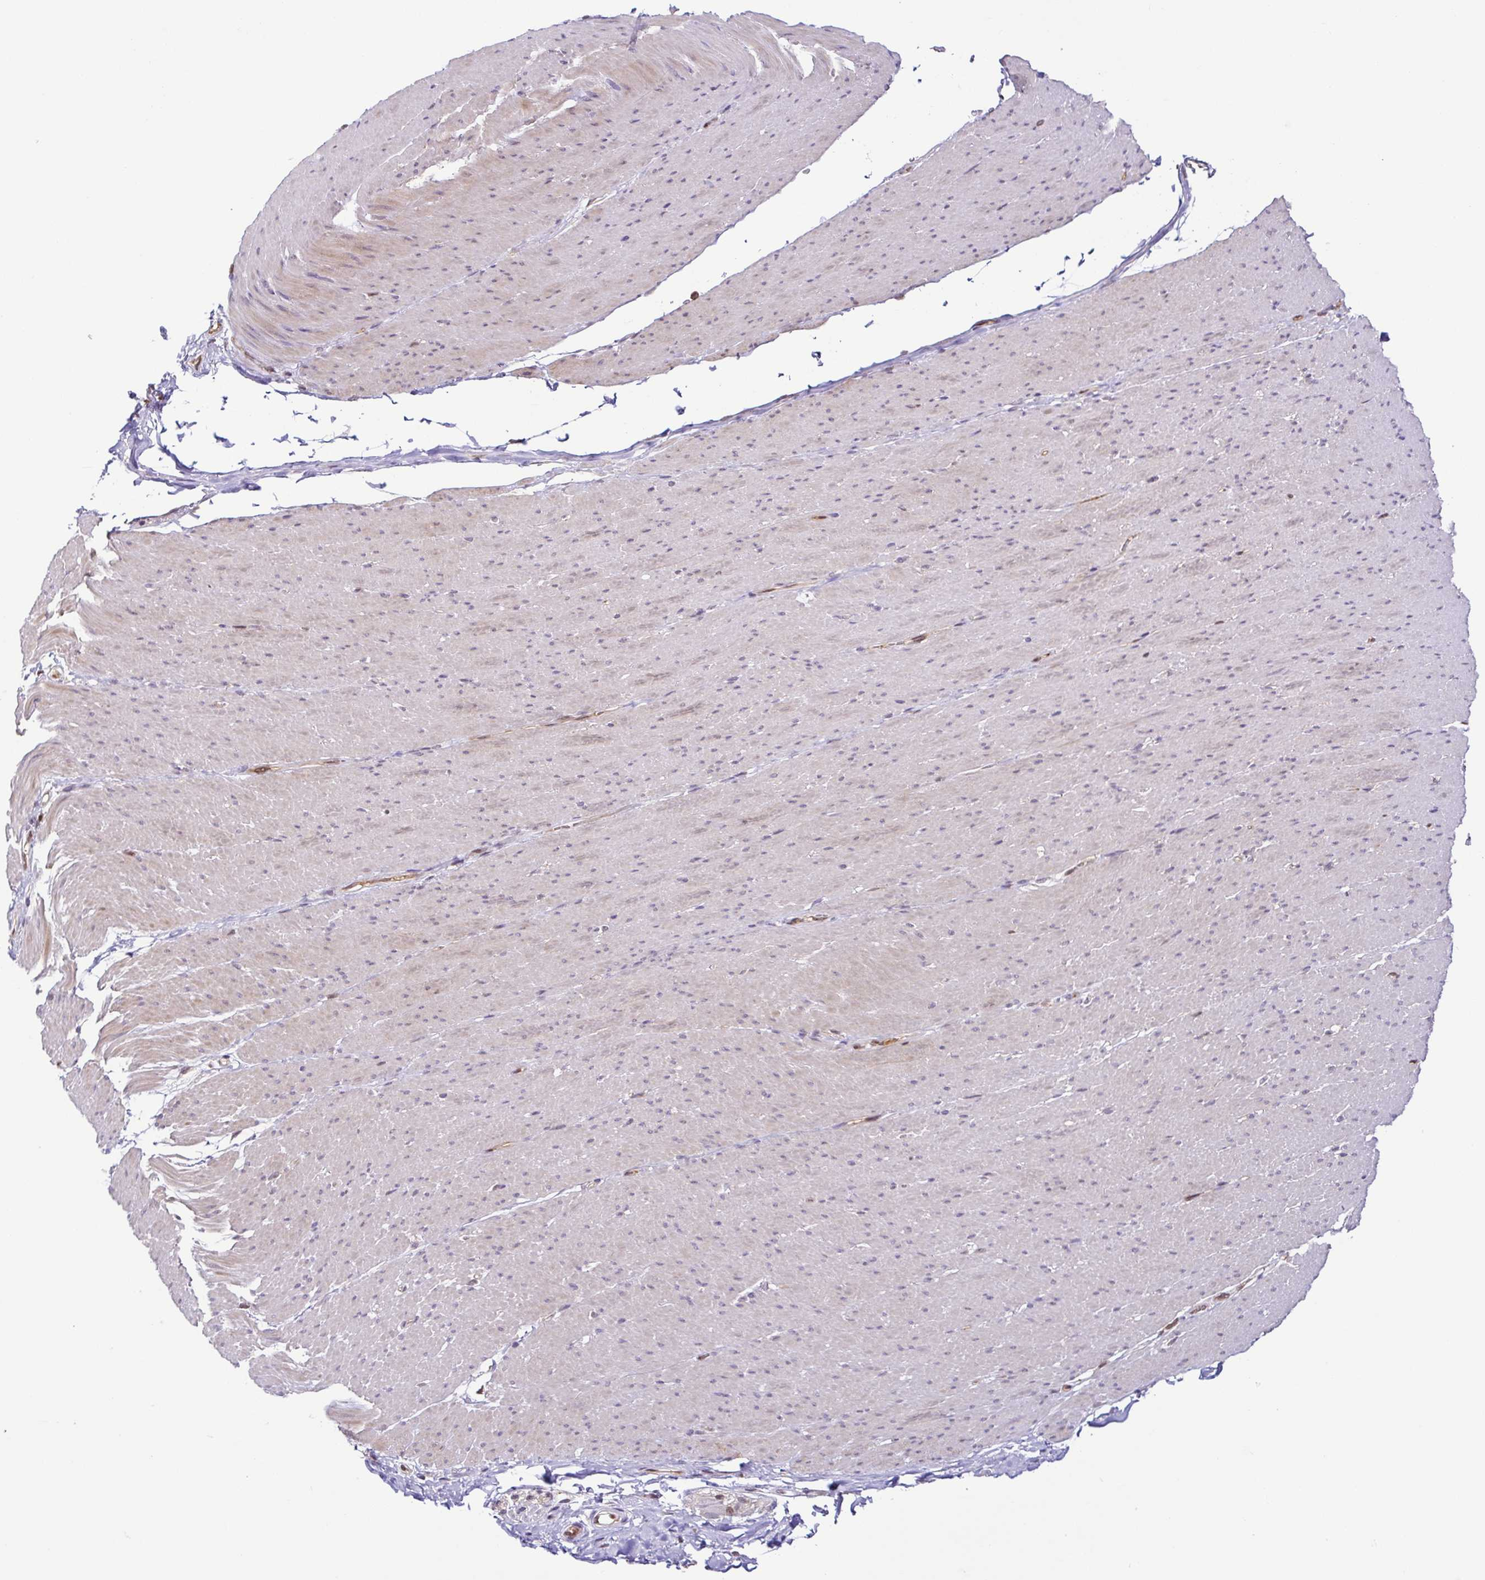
{"staining": {"intensity": "weak", "quantity": "<25%", "location": "cytoplasmic/membranous"}, "tissue": "smooth muscle", "cell_type": "Smooth muscle cells", "image_type": "normal", "snomed": [{"axis": "morphology", "description": "Normal tissue, NOS"}, {"axis": "topography", "description": "Smooth muscle"}, {"axis": "topography", "description": "Rectum"}], "caption": "Immunohistochemistry (IHC) micrograph of benign human smooth muscle stained for a protein (brown), which exhibits no expression in smooth muscle cells. (Immunohistochemistry (IHC), brightfield microscopy, high magnification).", "gene": "PSMB9", "patient": {"sex": "male", "age": 53}}